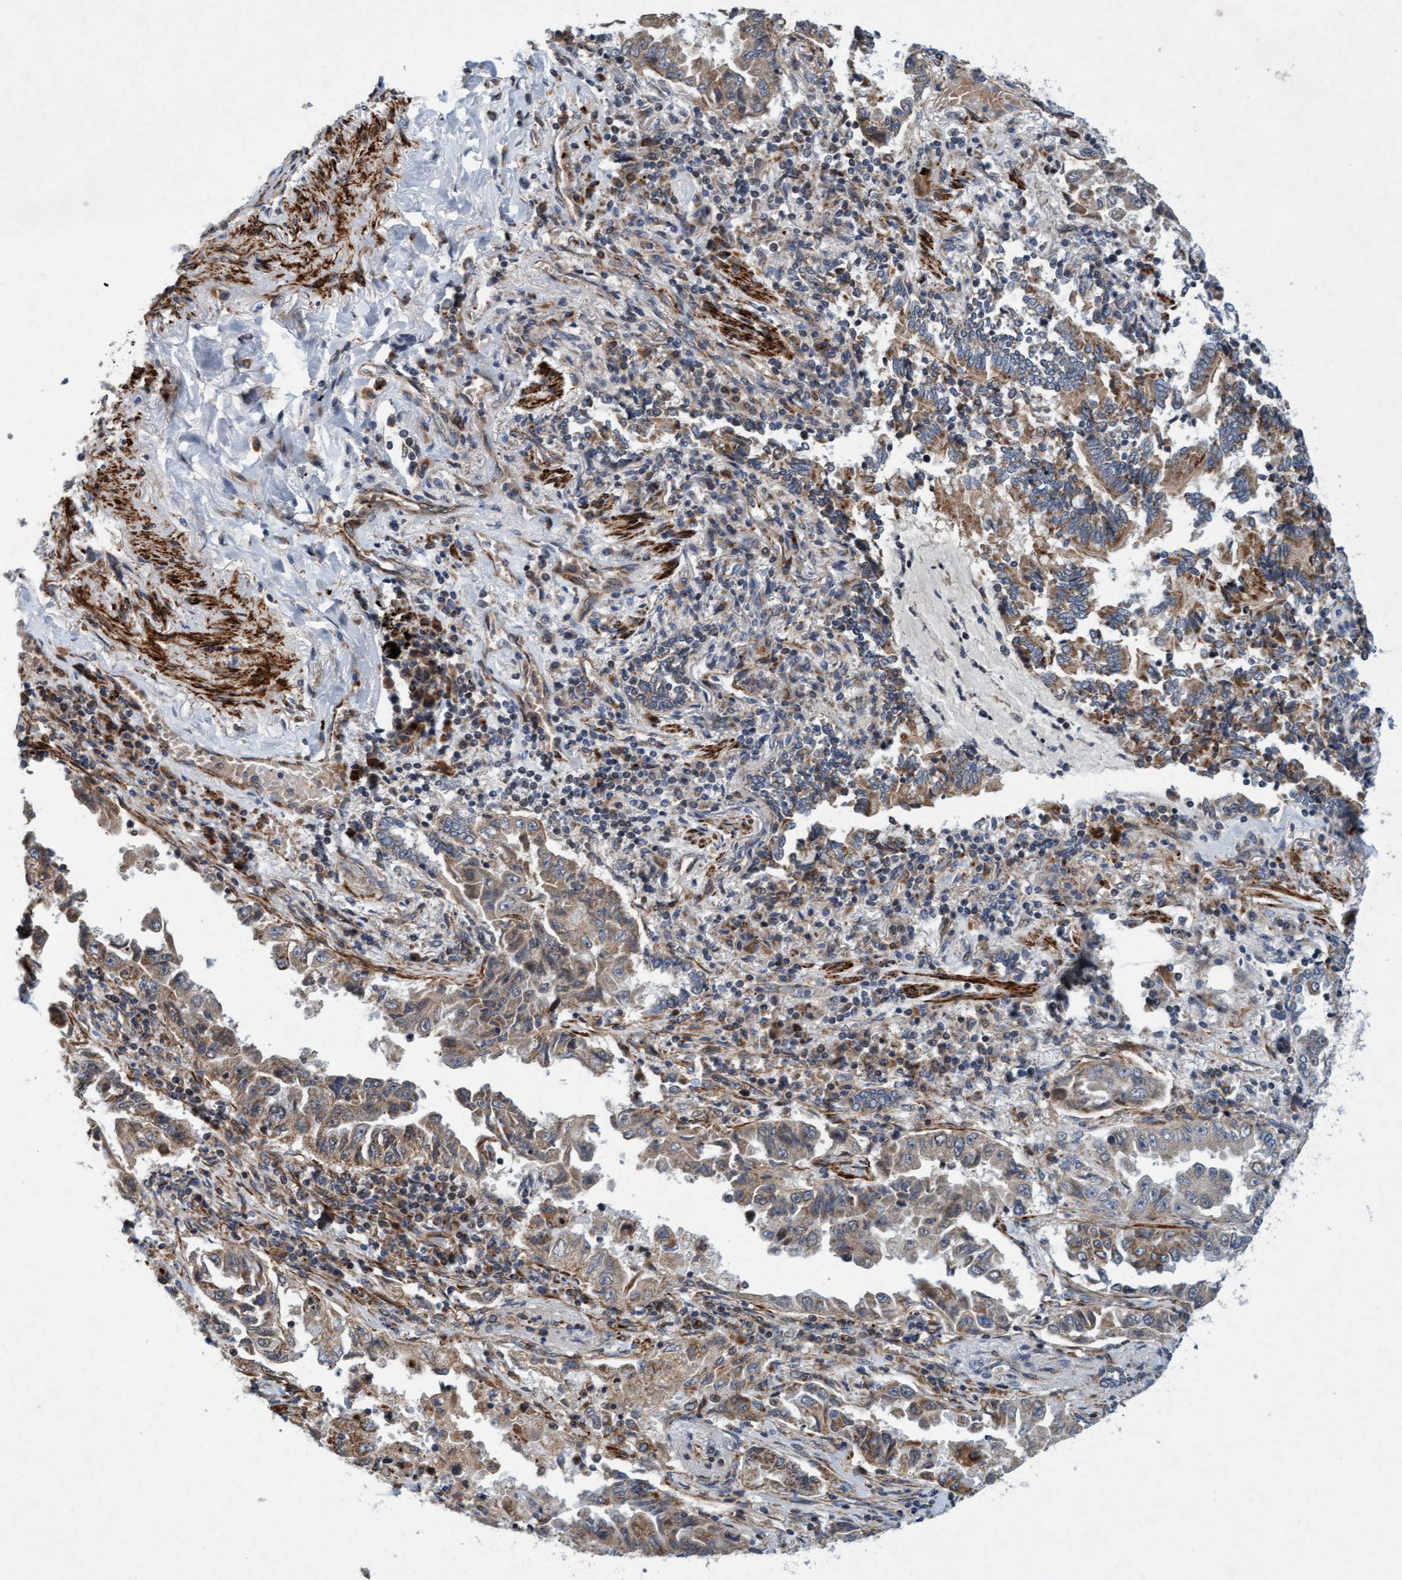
{"staining": {"intensity": "weak", "quantity": ">75%", "location": "cytoplasmic/membranous"}, "tissue": "lung cancer", "cell_type": "Tumor cells", "image_type": "cancer", "snomed": [{"axis": "morphology", "description": "Adenocarcinoma, NOS"}, {"axis": "topography", "description": "Lung"}], "caption": "Immunohistochemistry (DAB (3,3'-diaminobenzidine)) staining of adenocarcinoma (lung) exhibits weak cytoplasmic/membranous protein positivity in about >75% of tumor cells.", "gene": "TMEM70", "patient": {"sex": "female", "age": 51}}